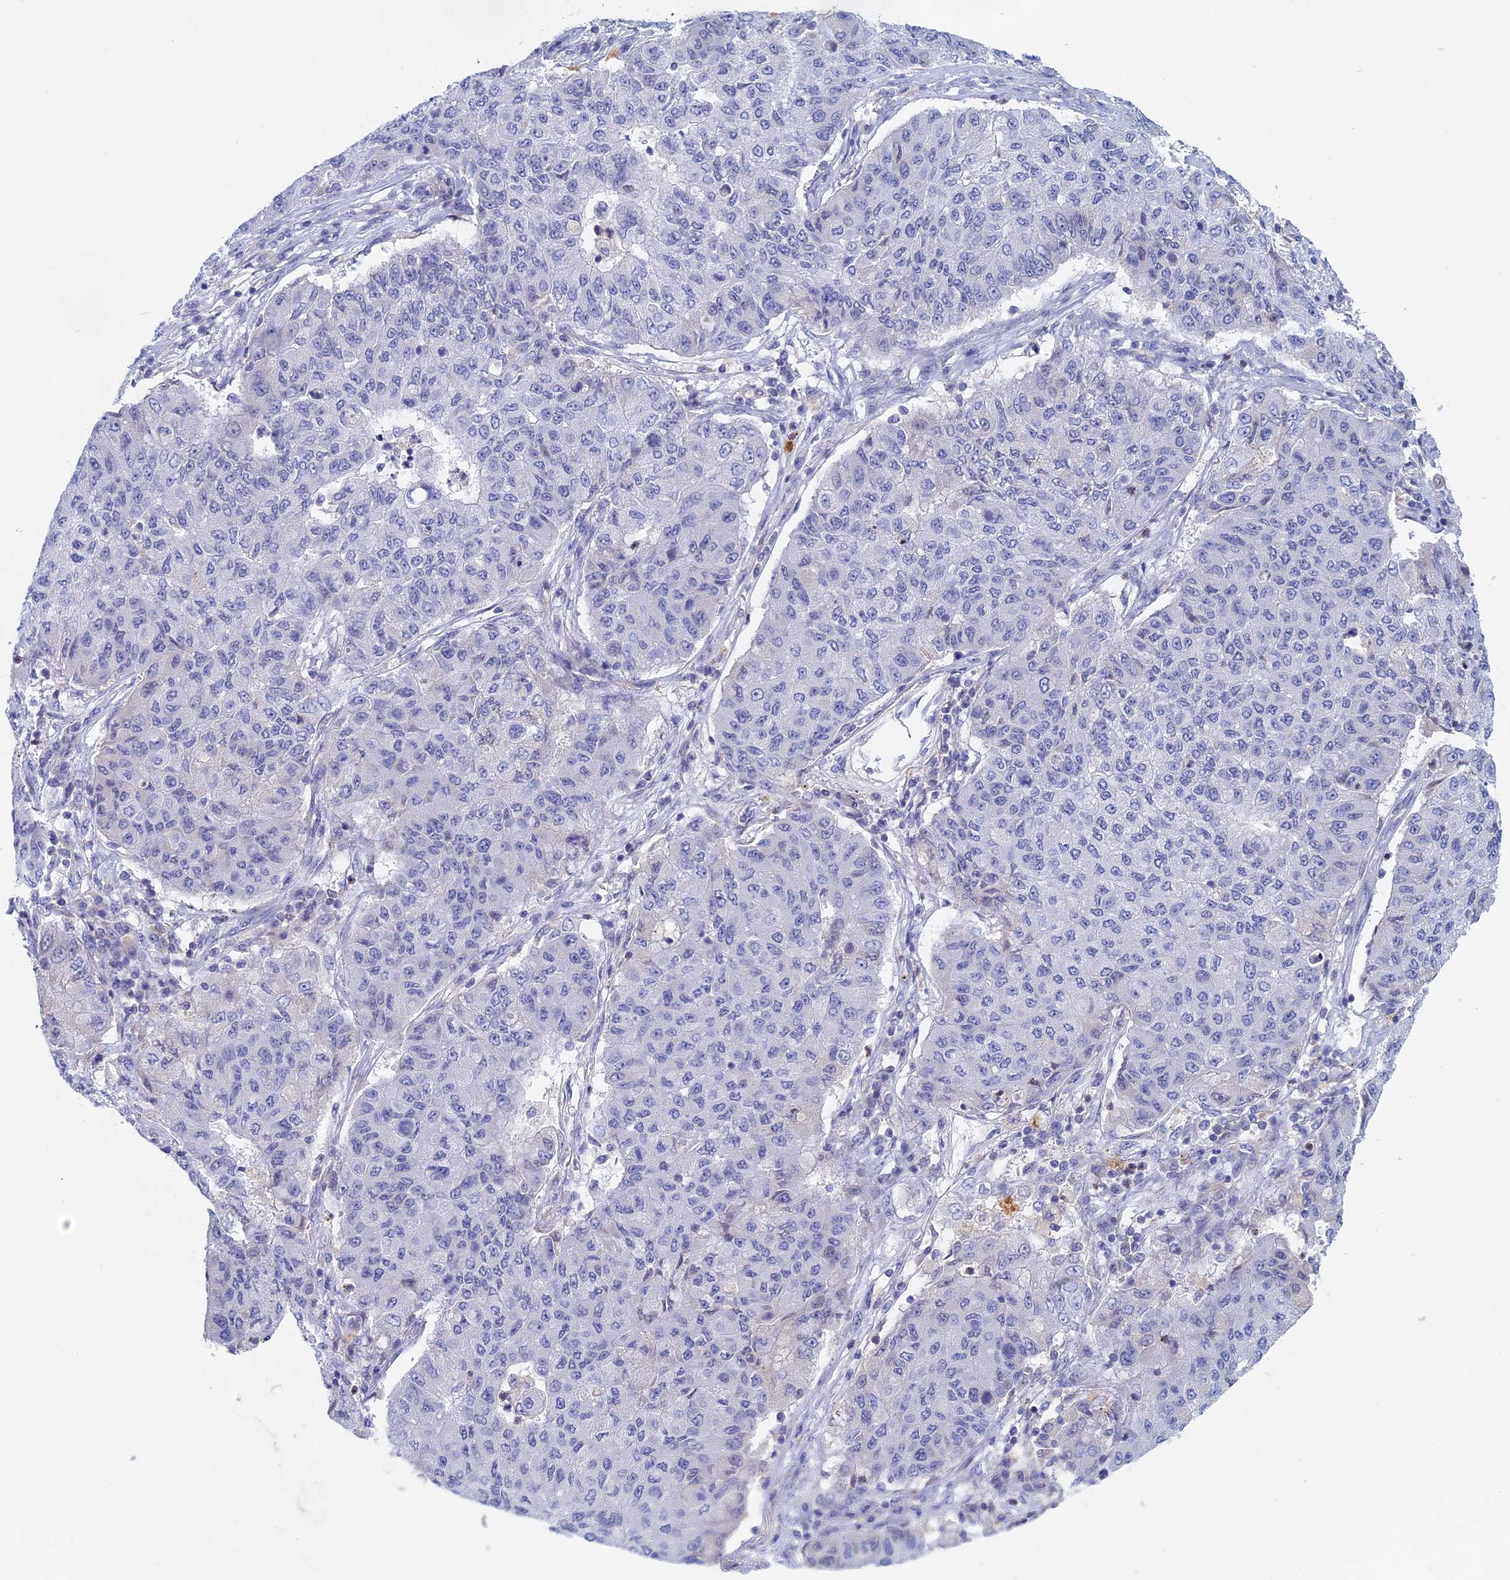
{"staining": {"intensity": "negative", "quantity": "none", "location": "none"}, "tissue": "lung cancer", "cell_type": "Tumor cells", "image_type": "cancer", "snomed": [{"axis": "morphology", "description": "Squamous cell carcinoma, NOS"}, {"axis": "topography", "description": "Lung"}], "caption": "This is an immunohistochemistry (IHC) image of human lung squamous cell carcinoma. There is no staining in tumor cells.", "gene": "ACP7", "patient": {"sex": "male", "age": 74}}